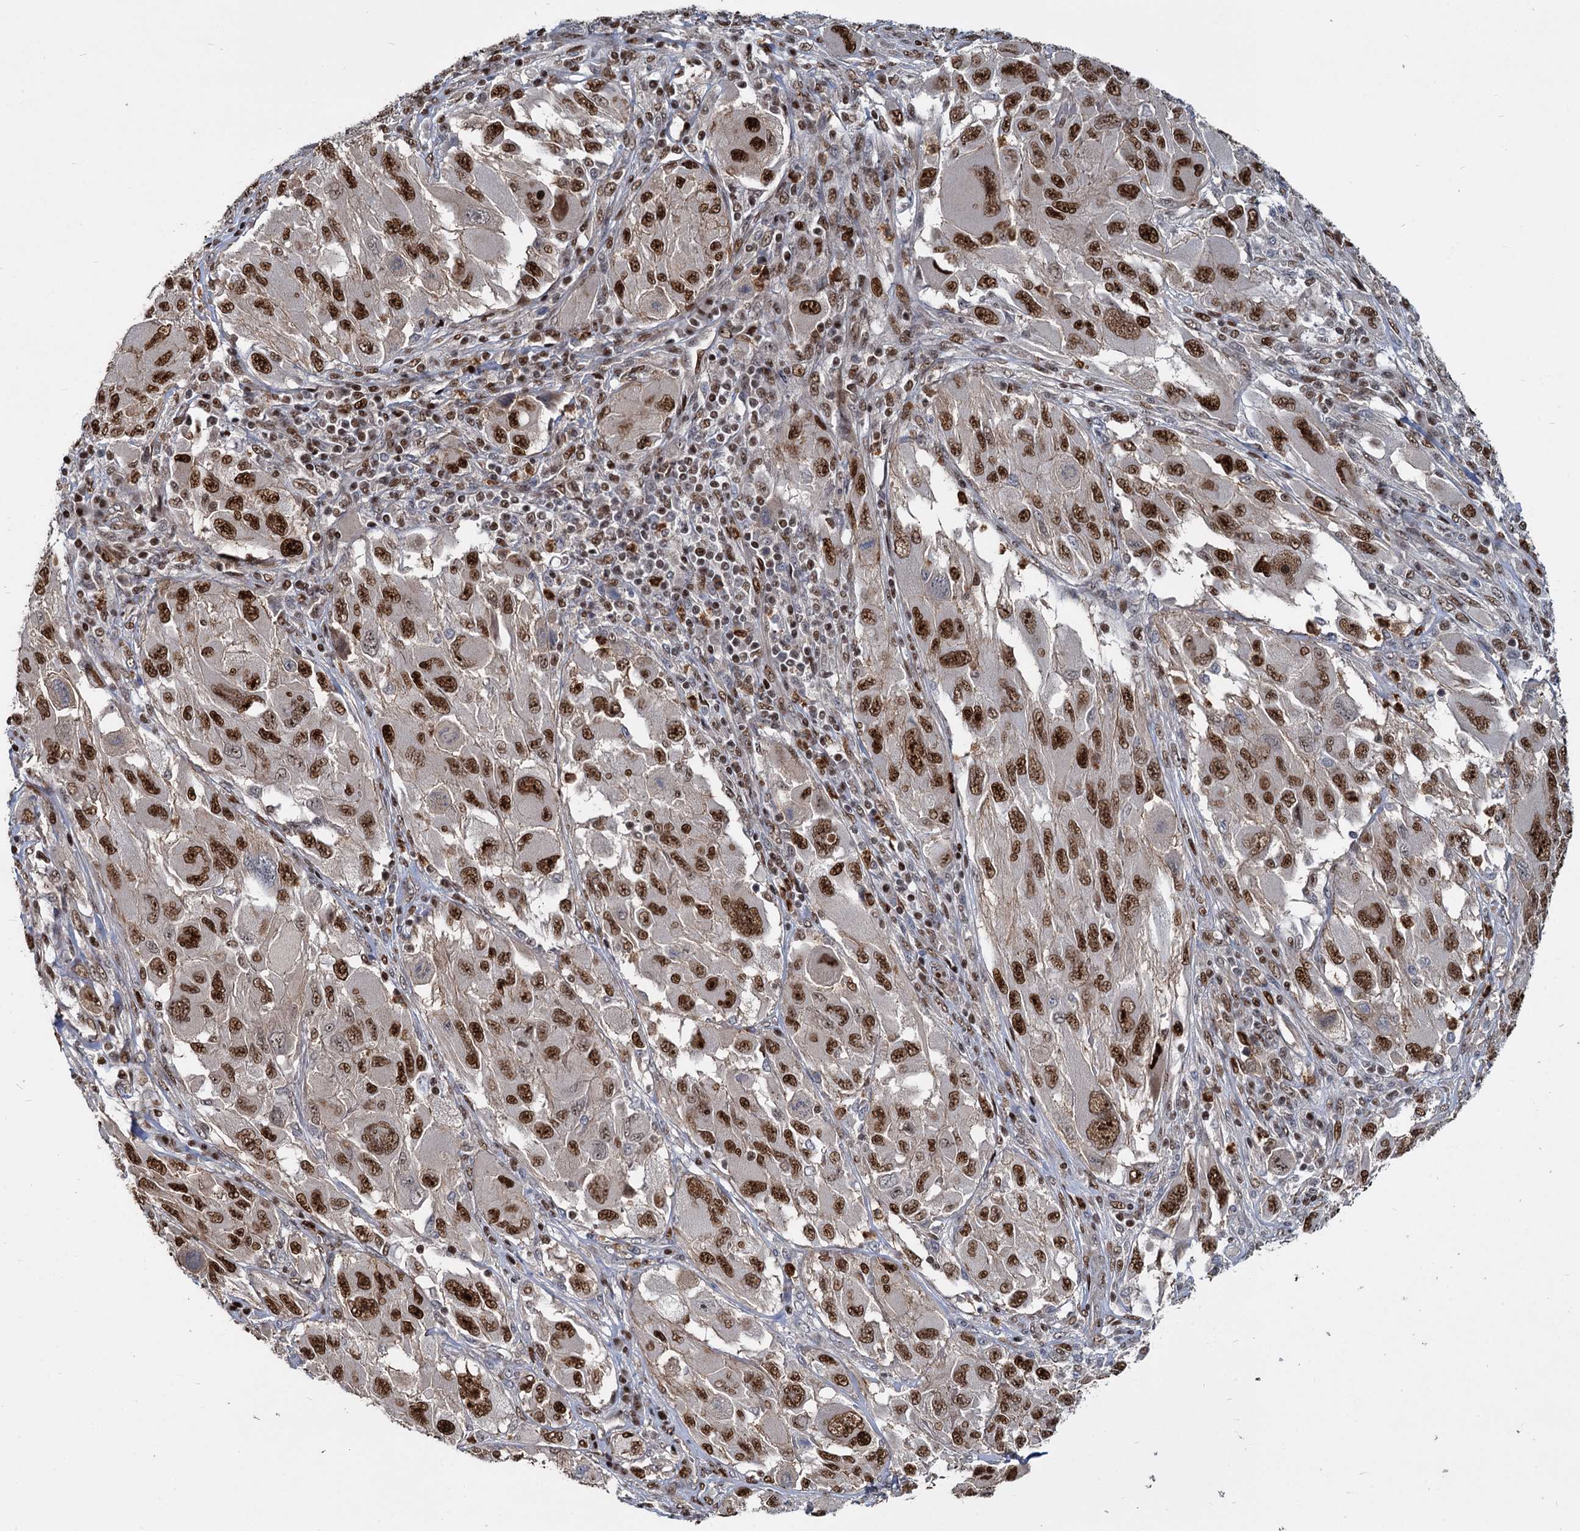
{"staining": {"intensity": "strong", "quantity": ">75%", "location": "nuclear"}, "tissue": "melanoma", "cell_type": "Tumor cells", "image_type": "cancer", "snomed": [{"axis": "morphology", "description": "Malignant melanoma, NOS"}, {"axis": "topography", "description": "Skin"}], "caption": "Immunohistochemistry staining of malignant melanoma, which exhibits high levels of strong nuclear positivity in about >75% of tumor cells indicating strong nuclear protein staining. The staining was performed using DAB (brown) for protein detection and nuclei were counterstained in hematoxylin (blue).", "gene": "ANKRD49", "patient": {"sex": "female", "age": 91}}